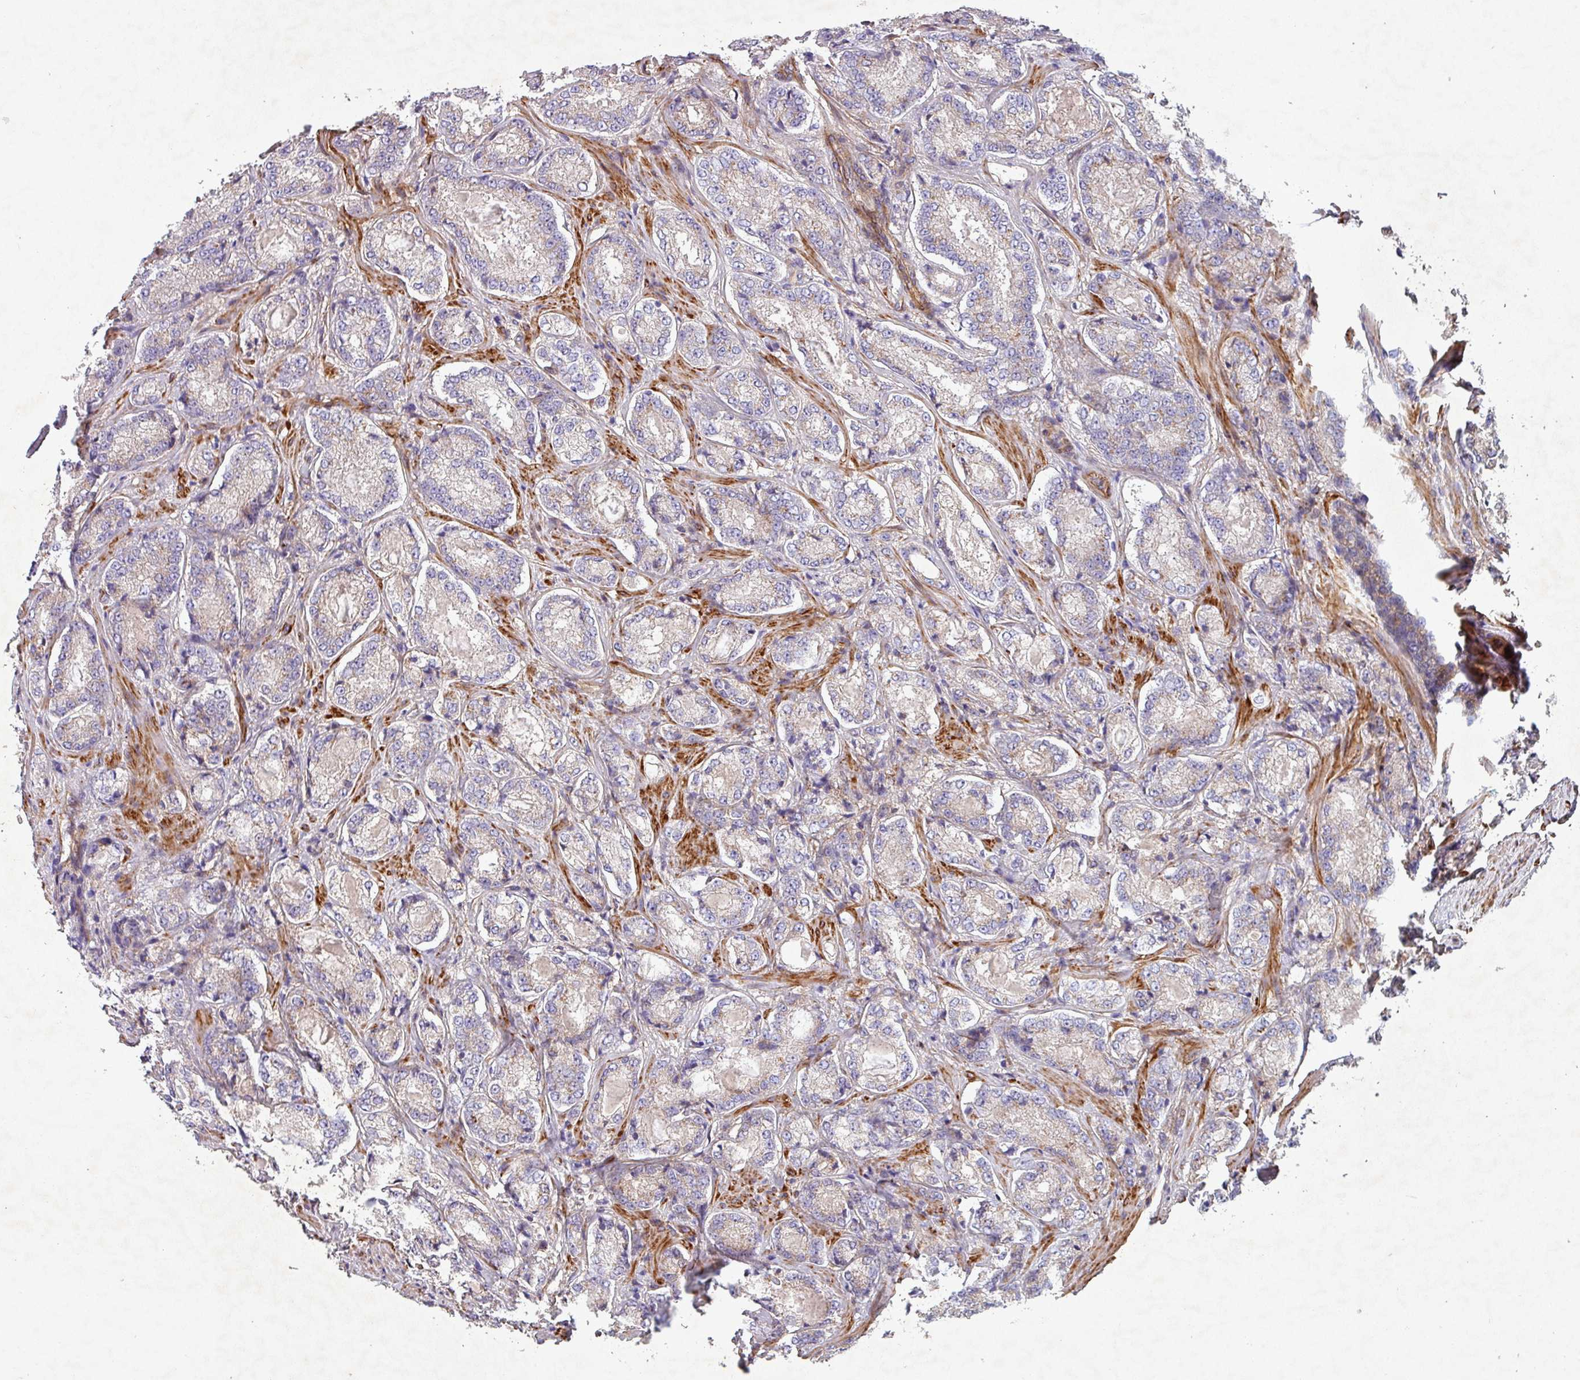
{"staining": {"intensity": "weak", "quantity": "25%-75%", "location": "cytoplasmic/membranous"}, "tissue": "prostate cancer", "cell_type": "Tumor cells", "image_type": "cancer", "snomed": [{"axis": "morphology", "description": "Adenocarcinoma, Low grade"}, {"axis": "topography", "description": "Prostate"}], "caption": "This is a histology image of immunohistochemistry staining of prostate cancer (adenocarcinoma (low-grade)), which shows weak expression in the cytoplasmic/membranous of tumor cells.", "gene": "ATP2C2", "patient": {"sex": "male", "age": 74}}